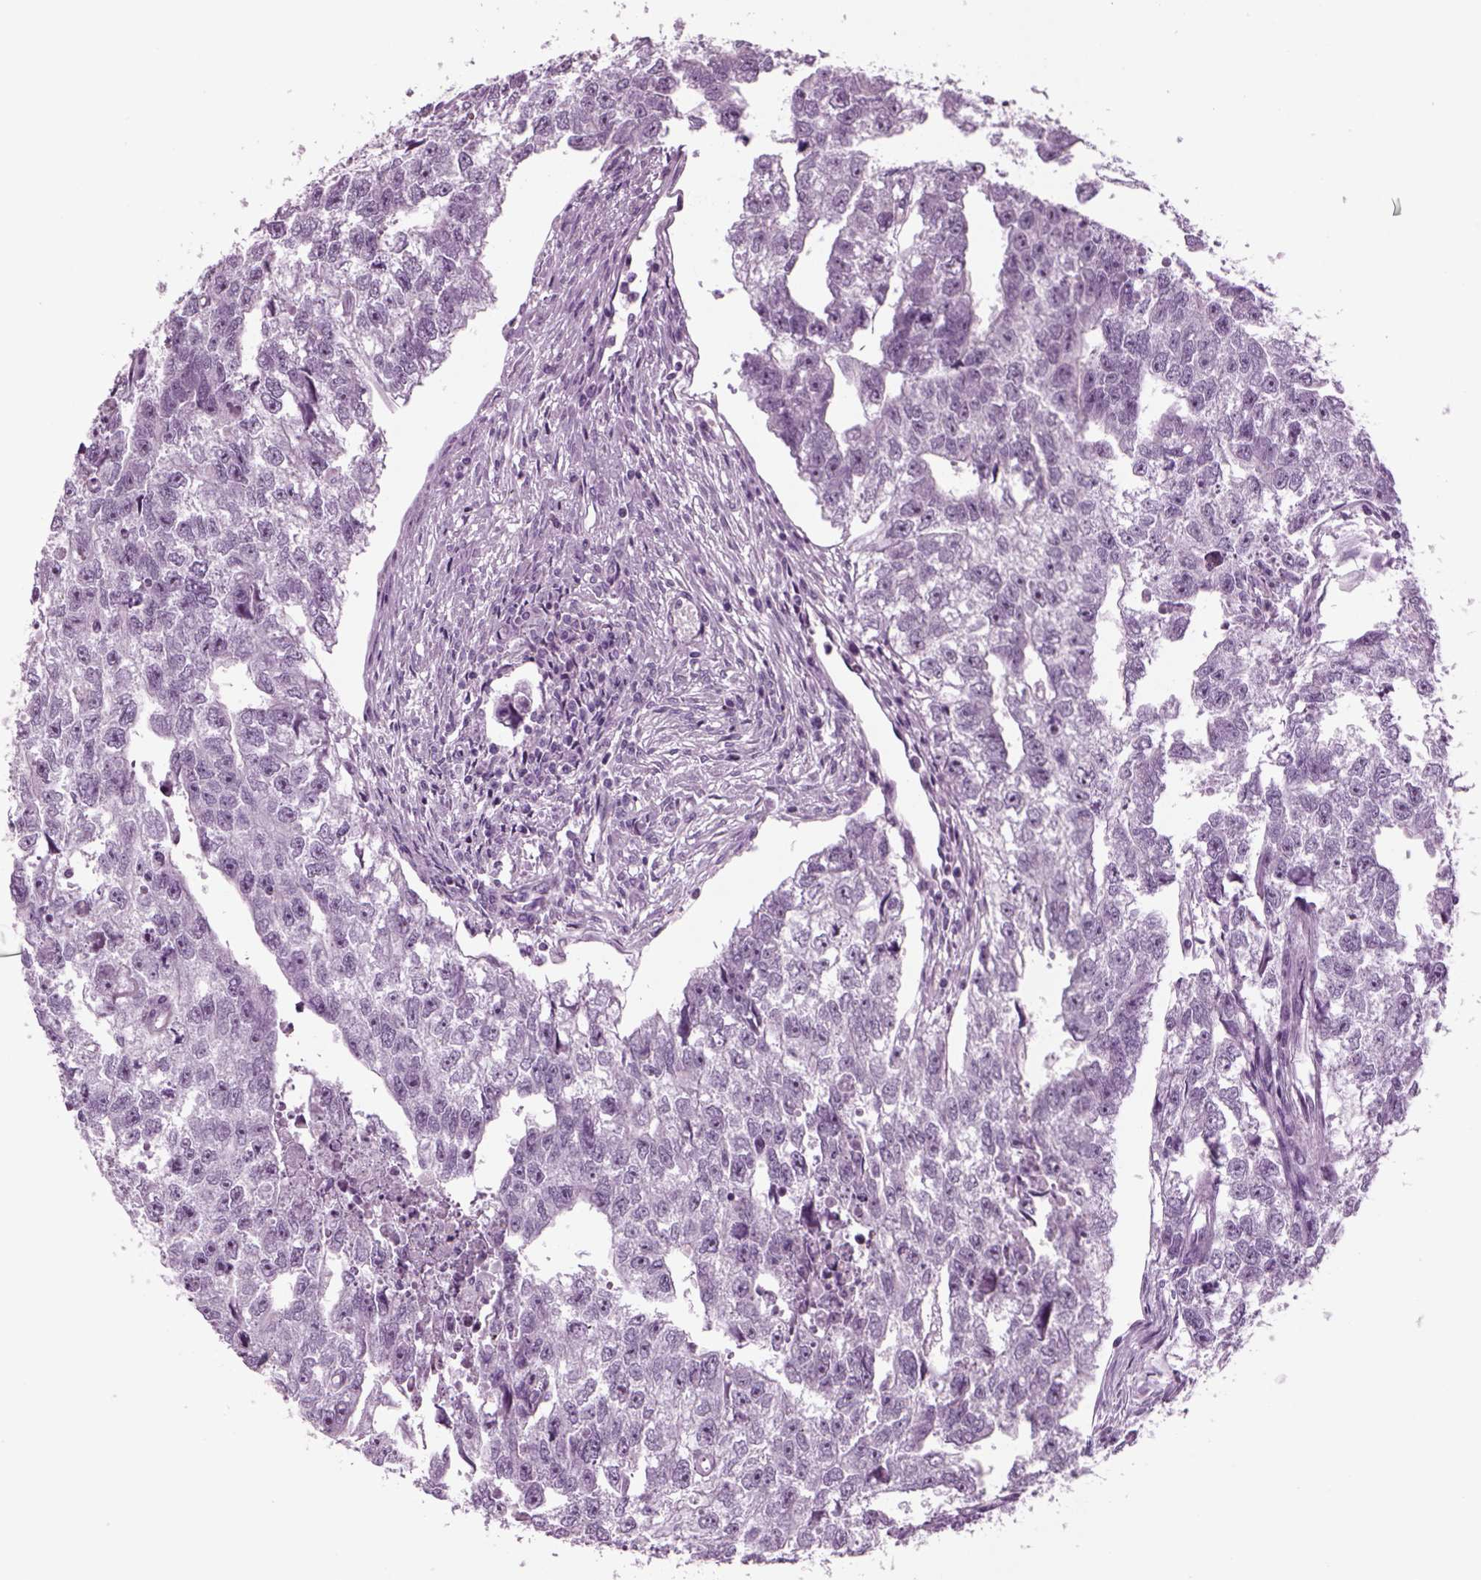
{"staining": {"intensity": "negative", "quantity": "none", "location": "none"}, "tissue": "testis cancer", "cell_type": "Tumor cells", "image_type": "cancer", "snomed": [{"axis": "morphology", "description": "Carcinoma, Embryonal, NOS"}, {"axis": "morphology", "description": "Teratoma, malignant, NOS"}, {"axis": "topography", "description": "Testis"}], "caption": "DAB immunohistochemical staining of embryonal carcinoma (testis) exhibits no significant staining in tumor cells.", "gene": "FAM24A", "patient": {"sex": "male", "age": 44}}